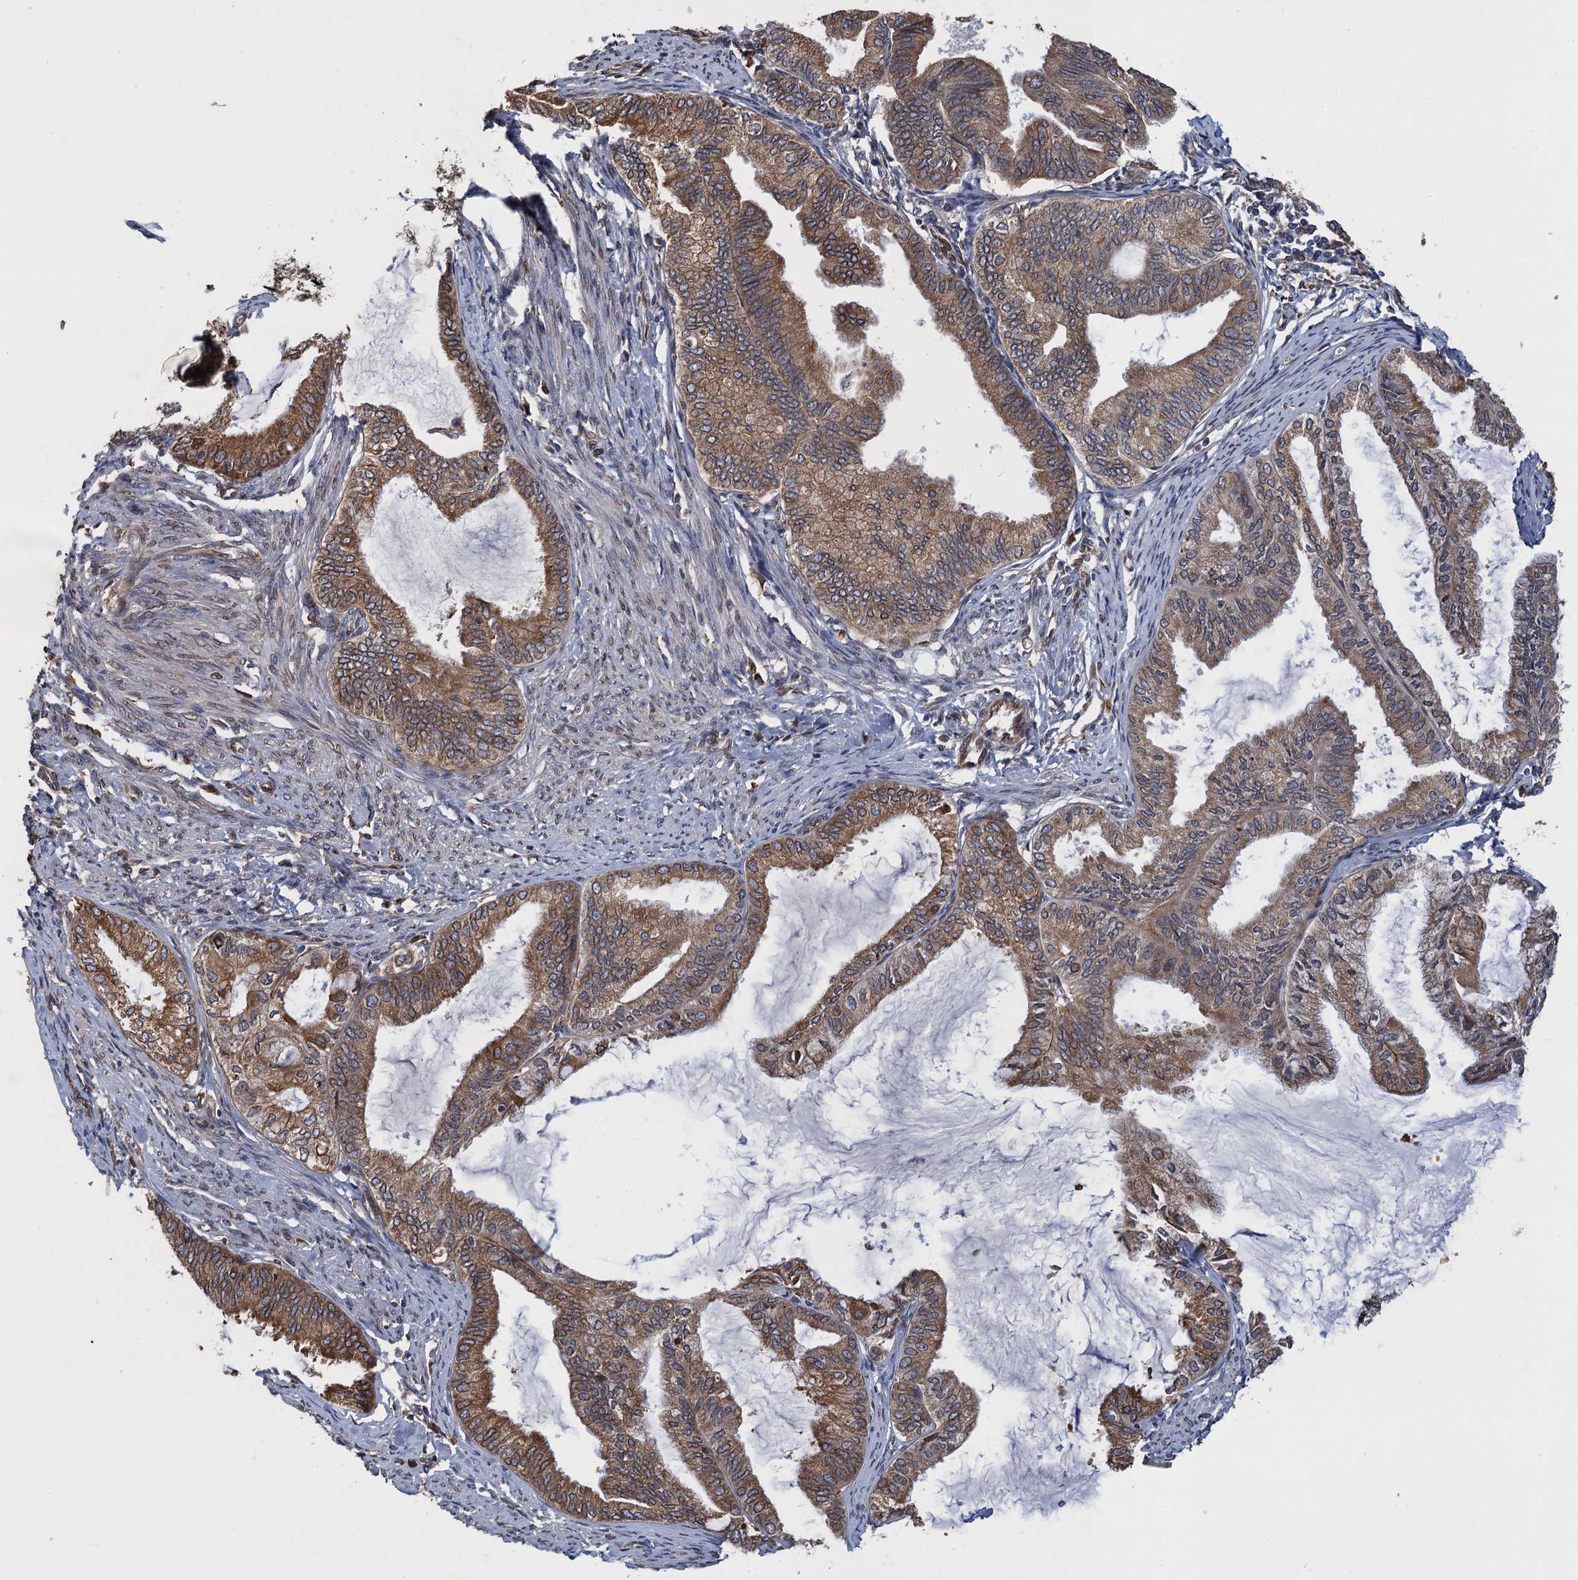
{"staining": {"intensity": "moderate", "quantity": ">75%", "location": "cytoplasmic/membranous"}, "tissue": "endometrial cancer", "cell_type": "Tumor cells", "image_type": "cancer", "snomed": [{"axis": "morphology", "description": "Adenocarcinoma, NOS"}, {"axis": "topography", "description": "Endometrium"}], "caption": "Adenocarcinoma (endometrial) was stained to show a protein in brown. There is medium levels of moderate cytoplasmic/membranous positivity in approximately >75% of tumor cells.", "gene": "ARMC5", "patient": {"sex": "female", "age": 86}}